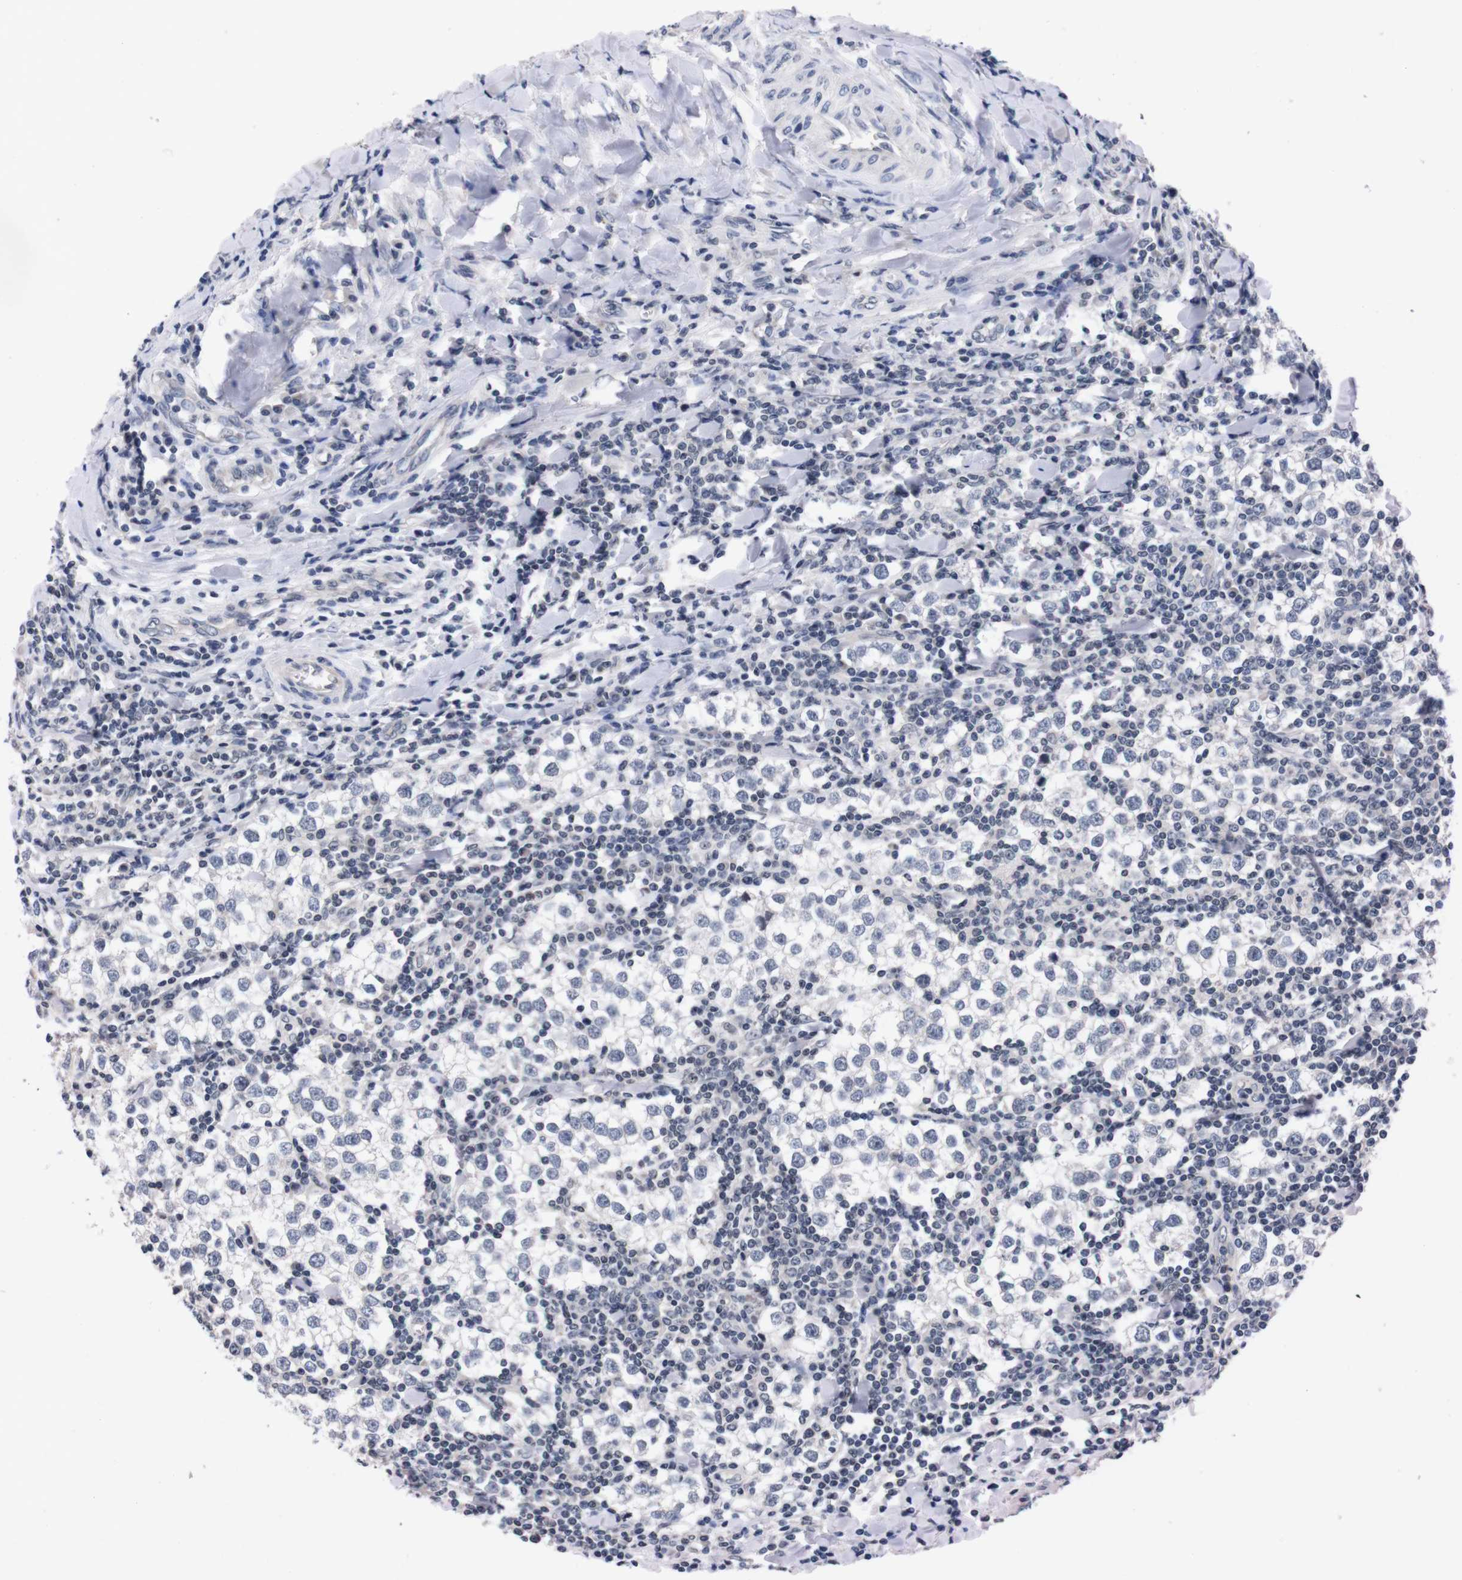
{"staining": {"intensity": "negative", "quantity": "none", "location": "none"}, "tissue": "testis cancer", "cell_type": "Tumor cells", "image_type": "cancer", "snomed": [{"axis": "morphology", "description": "Seminoma, NOS"}, {"axis": "morphology", "description": "Carcinoma, Embryonal, NOS"}, {"axis": "topography", "description": "Testis"}], "caption": "A histopathology image of human testis cancer (embryonal carcinoma) is negative for staining in tumor cells.", "gene": "TNFRSF21", "patient": {"sex": "male", "age": 36}}